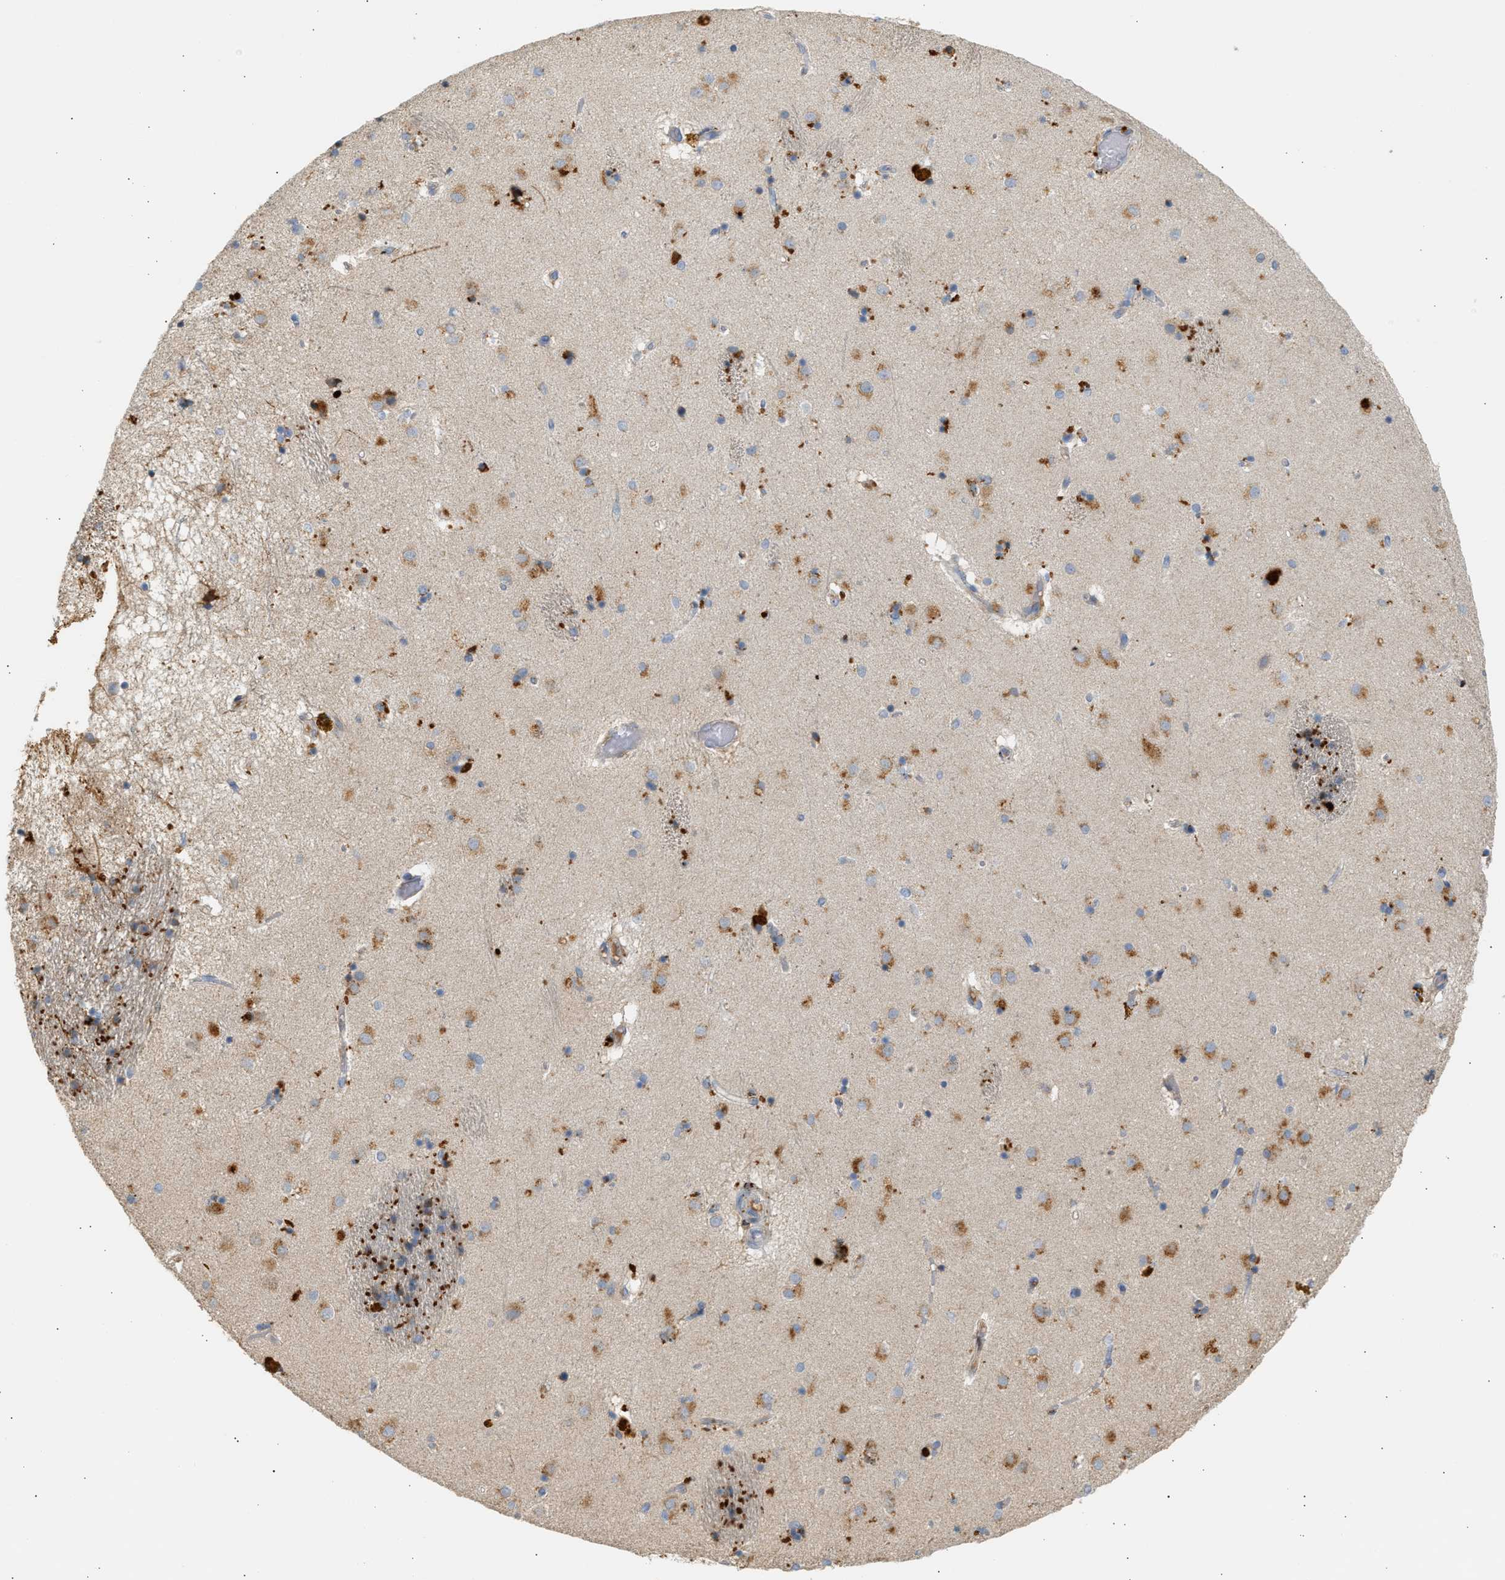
{"staining": {"intensity": "moderate", "quantity": "<25%", "location": "cytoplasmic/membranous"}, "tissue": "caudate", "cell_type": "Glial cells", "image_type": "normal", "snomed": [{"axis": "morphology", "description": "Normal tissue, NOS"}, {"axis": "topography", "description": "Lateral ventricle wall"}], "caption": "Glial cells demonstrate low levels of moderate cytoplasmic/membranous staining in approximately <25% of cells in normal caudate. (Brightfield microscopy of DAB IHC at high magnification).", "gene": "ENTHD1", "patient": {"sex": "male", "age": 70}}